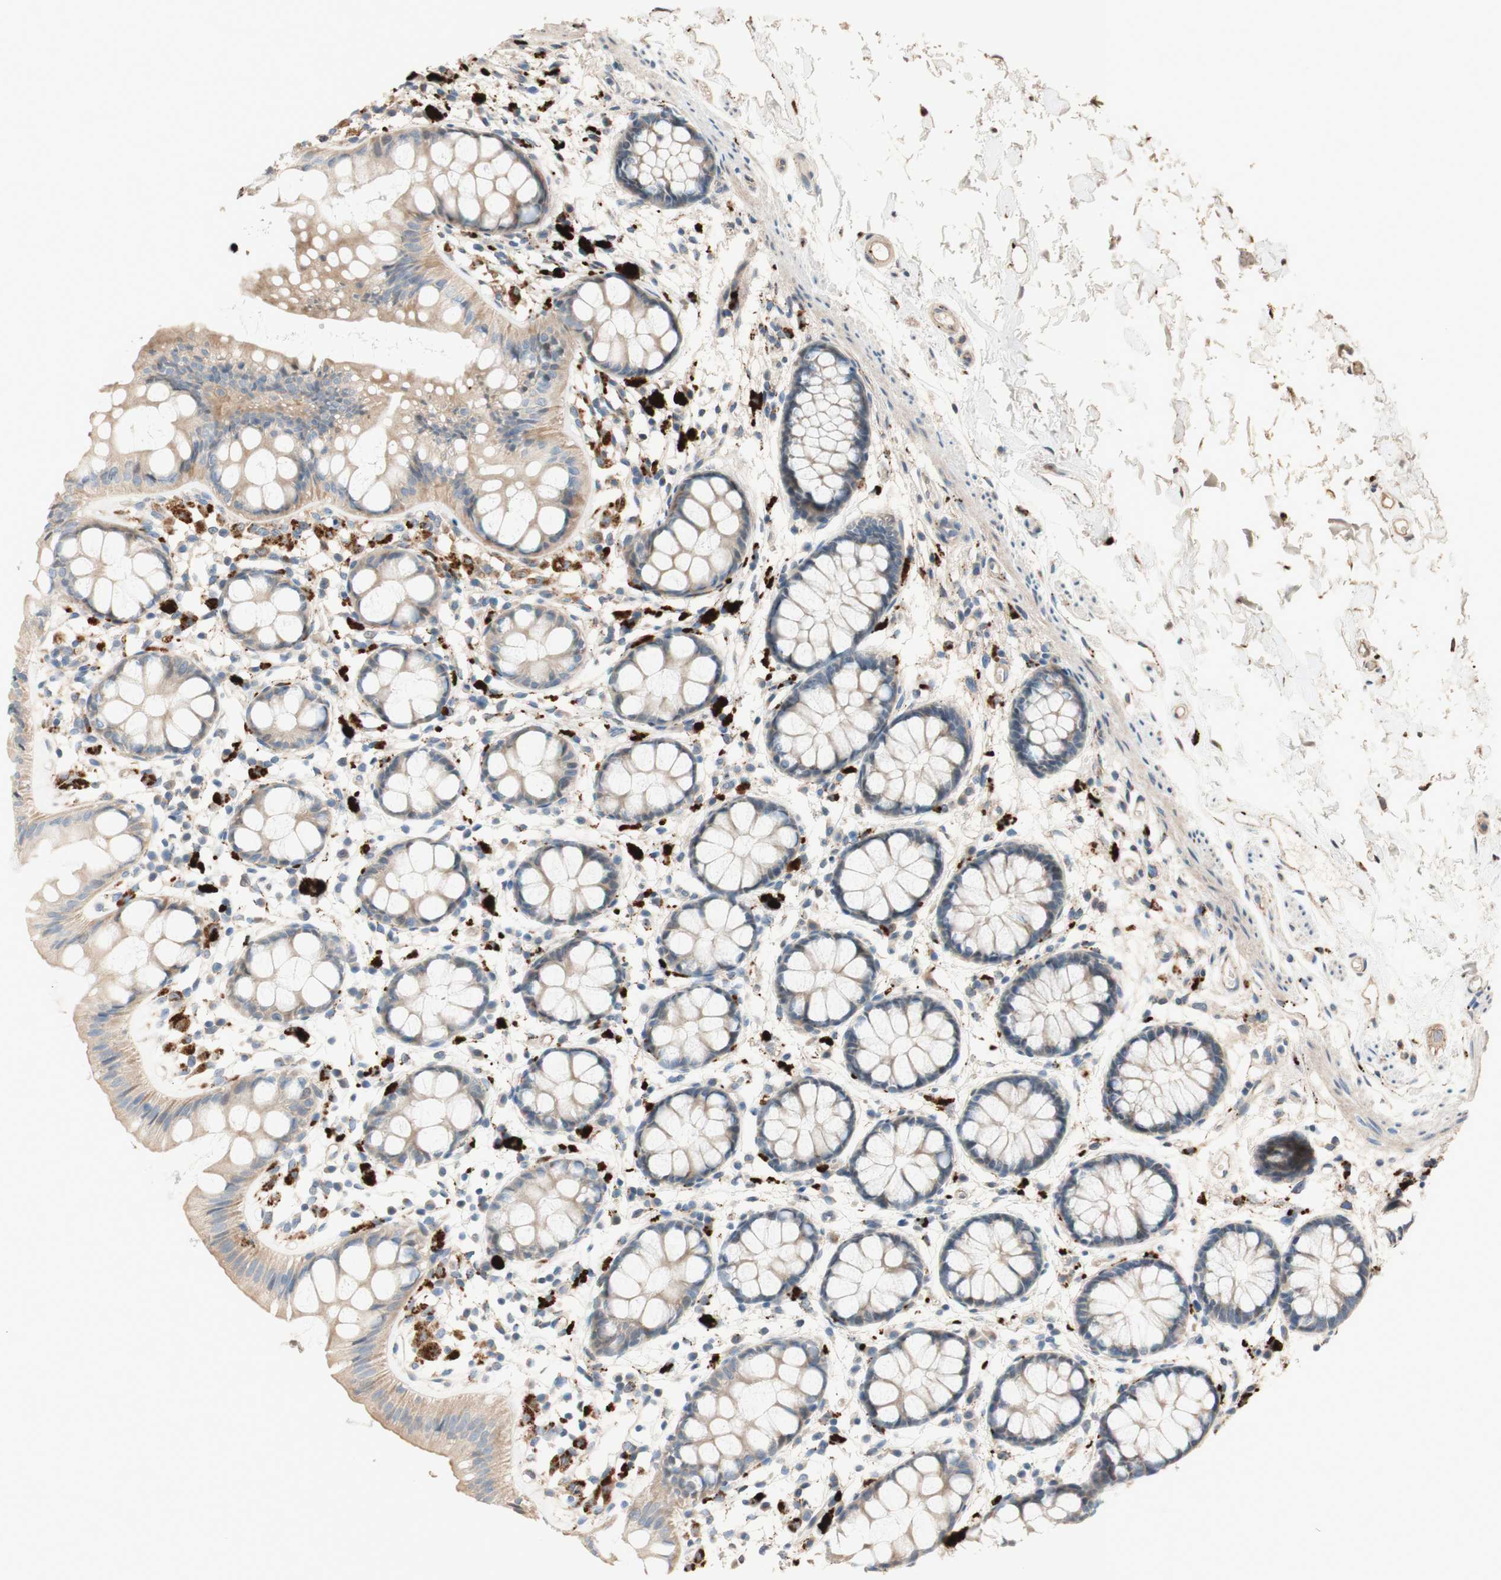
{"staining": {"intensity": "weak", "quantity": ">75%", "location": "cytoplasmic/membranous"}, "tissue": "rectum", "cell_type": "Glandular cells", "image_type": "normal", "snomed": [{"axis": "morphology", "description": "Normal tissue, NOS"}, {"axis": "topography", "description": "Rectum"}], "caption": "Immunohistochemistry photomicrograph of normal rectum: rectum stained using immunohistochemistry (IHC) shows low levels of weak protein expression localized specifically in the cytoplasmic/membranous of glandular cells, appearing as a cytoplasmic/membranous brown color.", "gene": "PTPN21", "patient": {"sex": "female", "age": 66}}